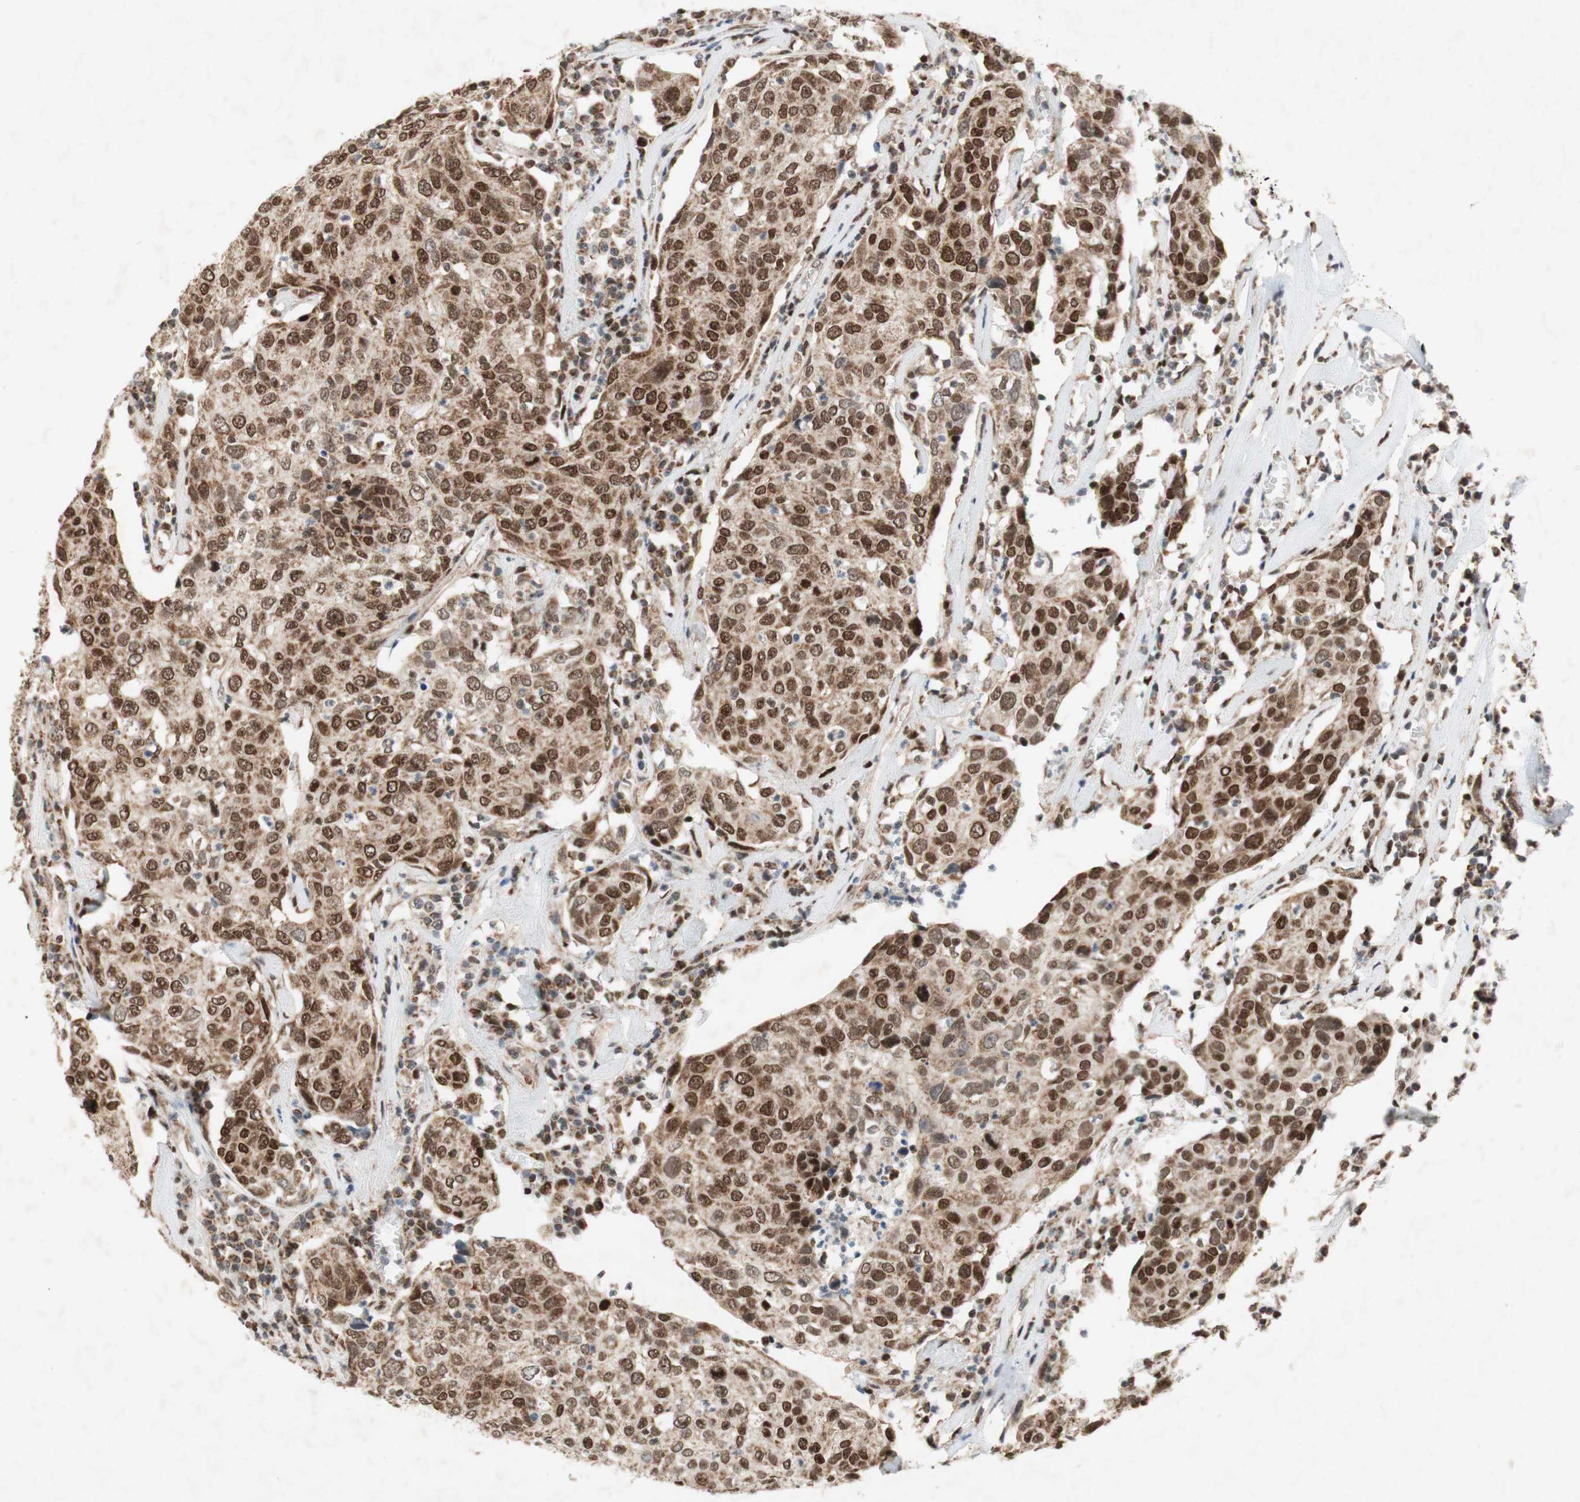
{"staining": {"intensity": "moderate", "quantity": ">75%", "location": "cytoplasmic/membranous,nuclear"}, "tissue": "head and neck cancer", "cell_type": "Tumor cells", "image_type": "cancer", "snomed": [{"axis": "morphology", "description": "Adenocarcinoma, NOS"}, {"axis": "topography", "description": "Salivary gland"}, {"axis": "topography", "description": "Head-Neck"}], "caption": "Protein expression analysis of human head and neck cancer (adenocarcinoma) reveals moderate cytoplasmic/membranous and nuclear expression in about >75% of tumor cells.", "gene": "DNMT3A", "patient": {"sex": "female", "age": 65}}